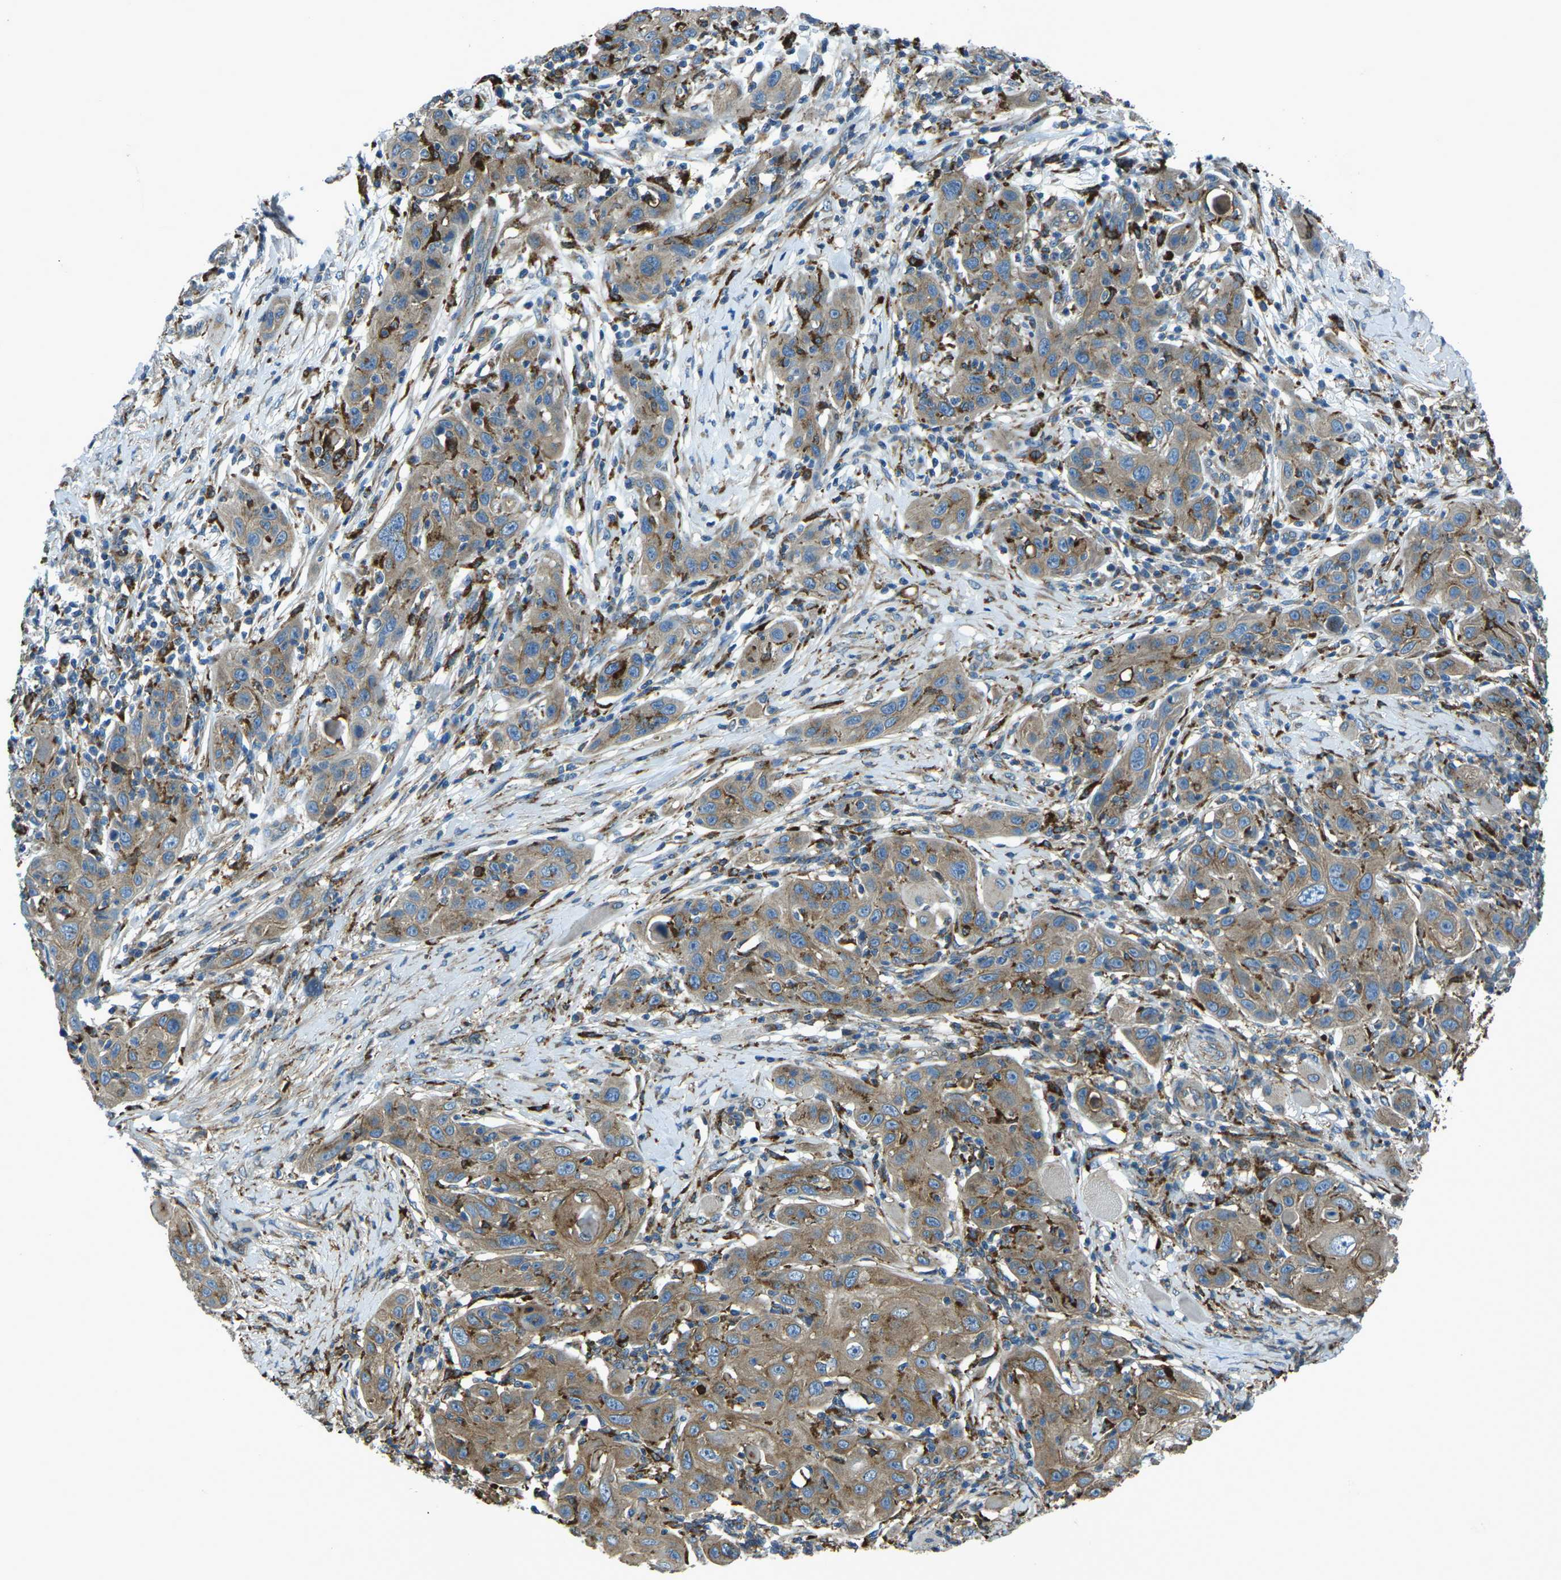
{"staining": {"intensity": "moderate", "quantity": ">75%", "location": "cytoplasmic/membranous"}, "tissue": "skin cancer", "cell_type": "Tumor cells", "image_type": "cancer", "snomed": [{"axis": "morphology", "description": "Squamous cell carcinoma, NOS"}, {"axis": "topography", "description": "Skin"}], "caption": "Skin cancer tissue demonstrates moderate cytoplasmic/membranous staining in approximately >75% of tumor cells", "gene": "CDK17", "patient": {"sex": "female", "age": 88}}